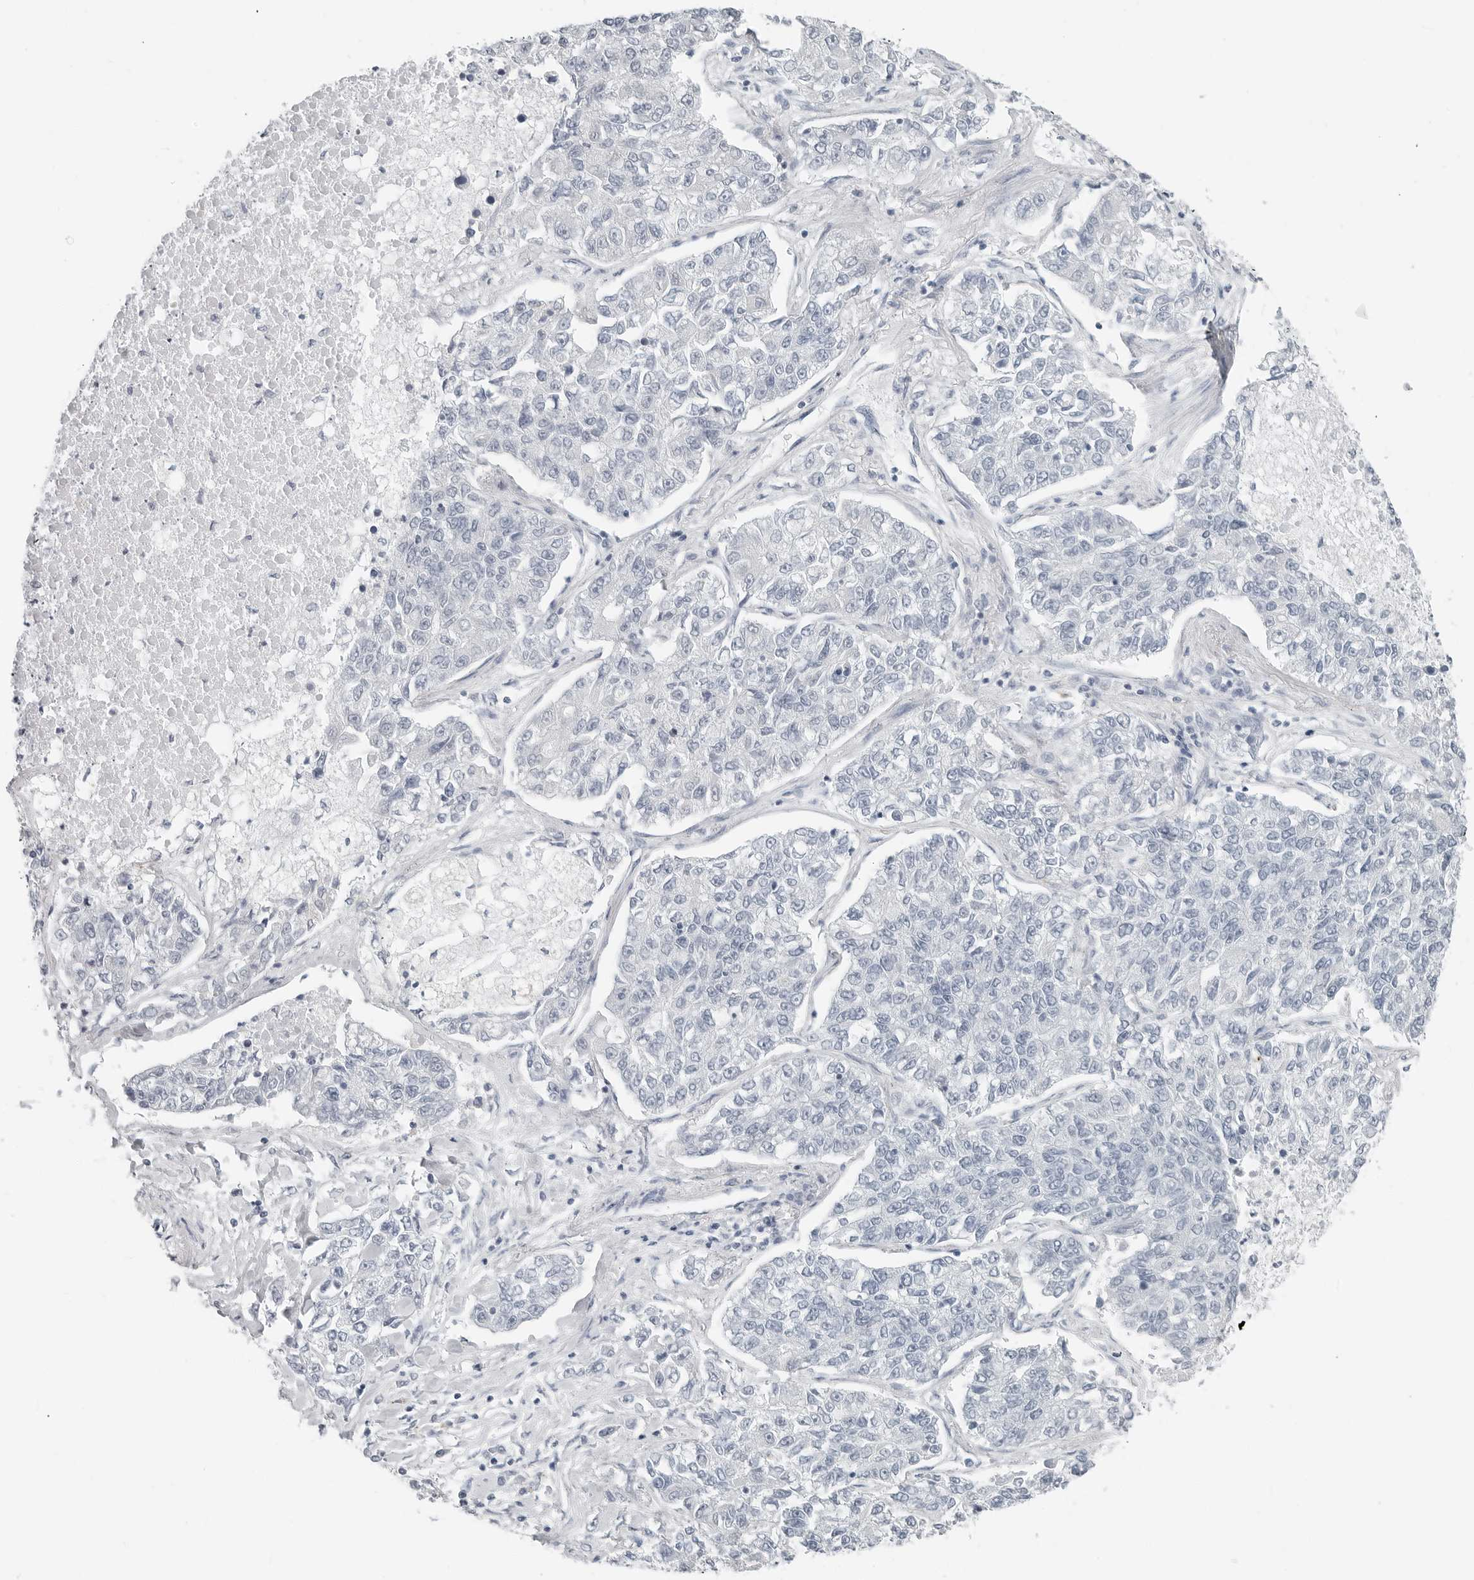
{"staining": {"intensity": "negative", "quantity": "none", "location": "none"}, "tissue": "lung cancer", "cell_type": "Tumor cells", "image_type": "cancer", "snomed": [{"axis": "morphology", "description": "Adenocarcinoma, NOS"}, {"axis": "topography", "description": "Lung"}], "caption": "Tumor cells are negative for protein expression in human lung adenocarcinoma. (DAB IHC with hematoxylin counter stain).", "gene": "XIRP1", "patient": {"sex": "male", "age": 49}}